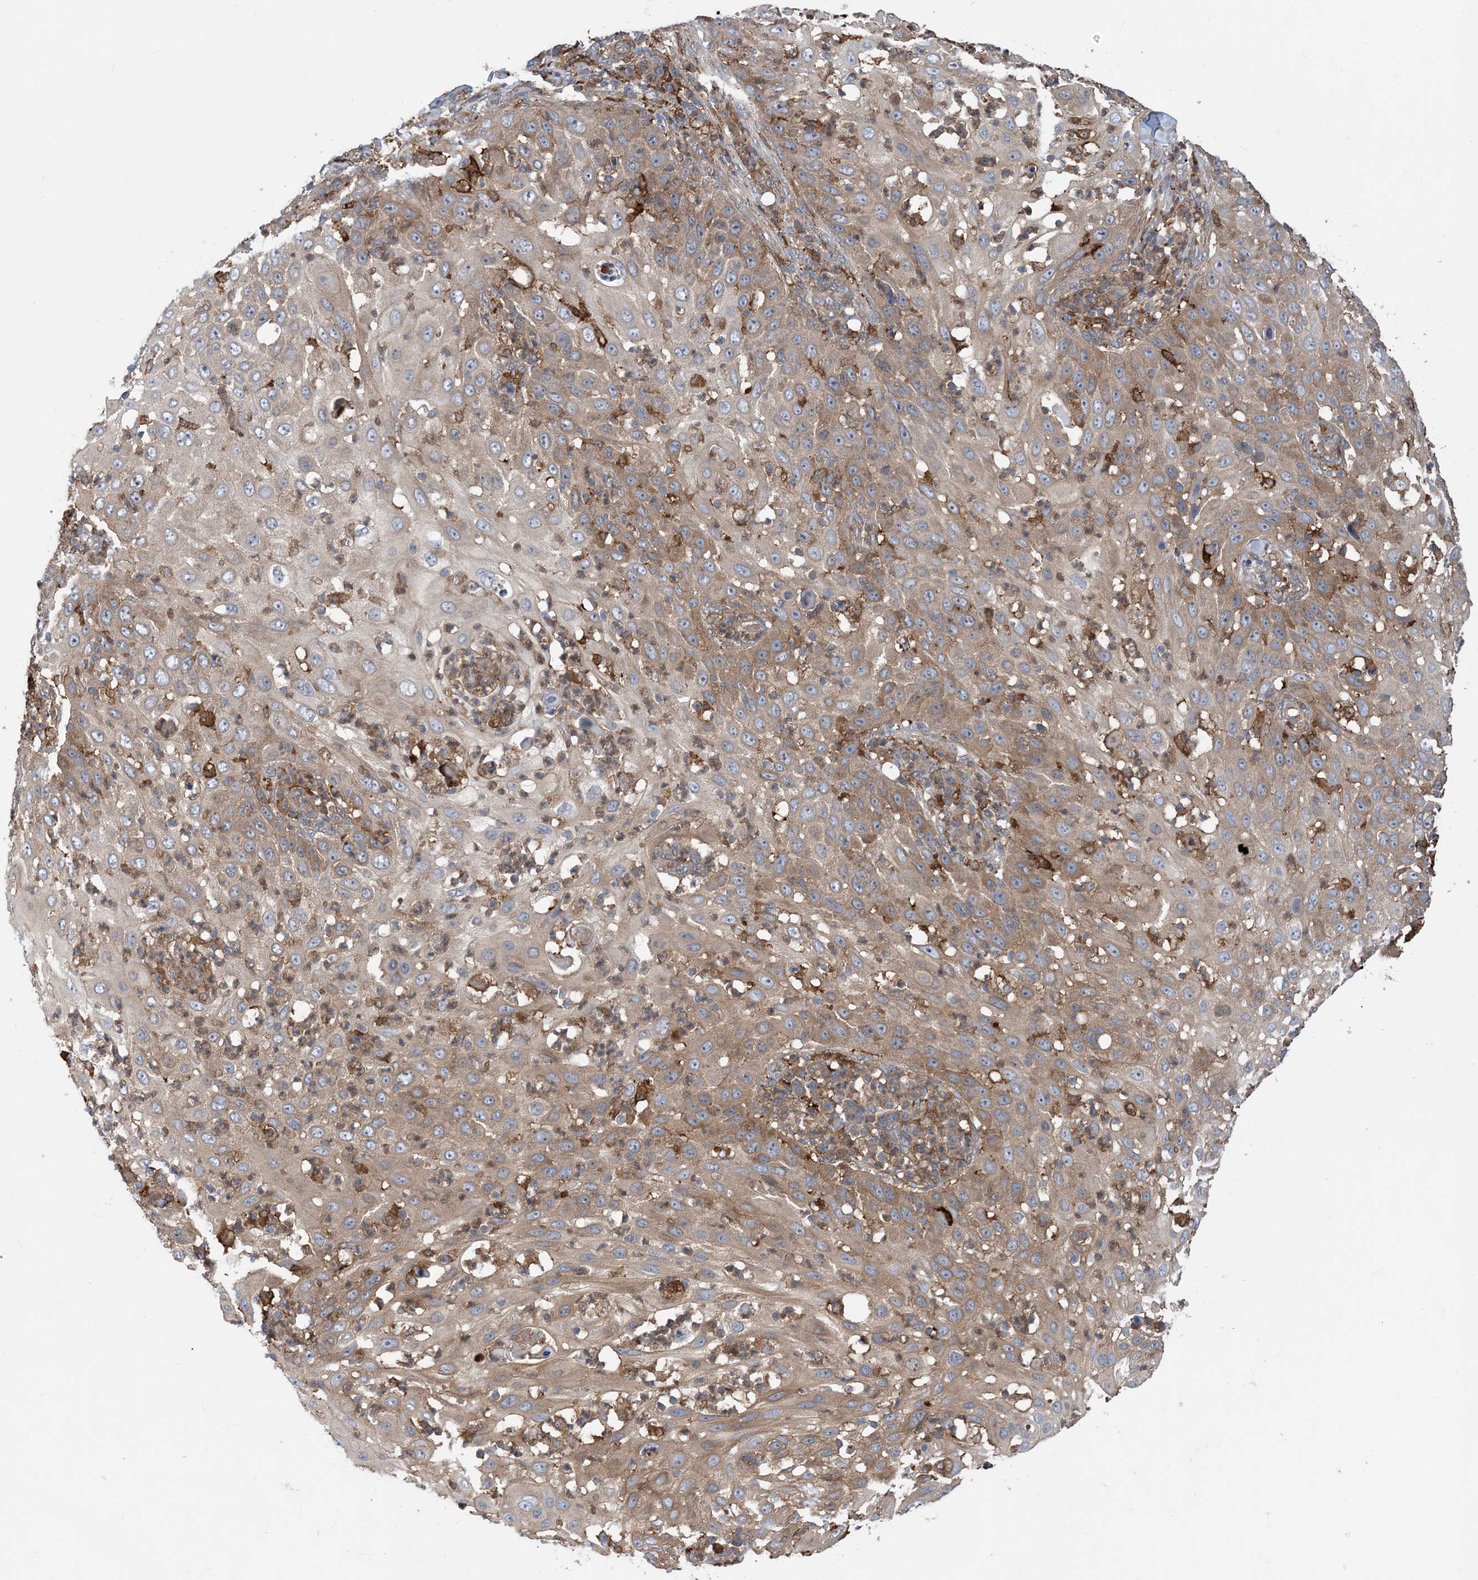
{"staining": {"intensity": "moderate", "quantity": ">75%", "location": "cytoplasmic/membranous"}, "tissue": "skin cancer", "cell_type": "Tumor cells", "image_type": "cancer", "snomed": [{"axis": "morphology", "description": "Squamous cell carcinoma, NOS"}, {"axis": "topography", "description": "Skin"}], "caption": "Skin squamous cell carcinoma tissue shows moderate cytoplasmic/membranous positivity in about >75% of tumor cells, visualized by immunohistochemistry.", "gene": "HS1BP3", "patient": {"sex": "female", "age": 44}}